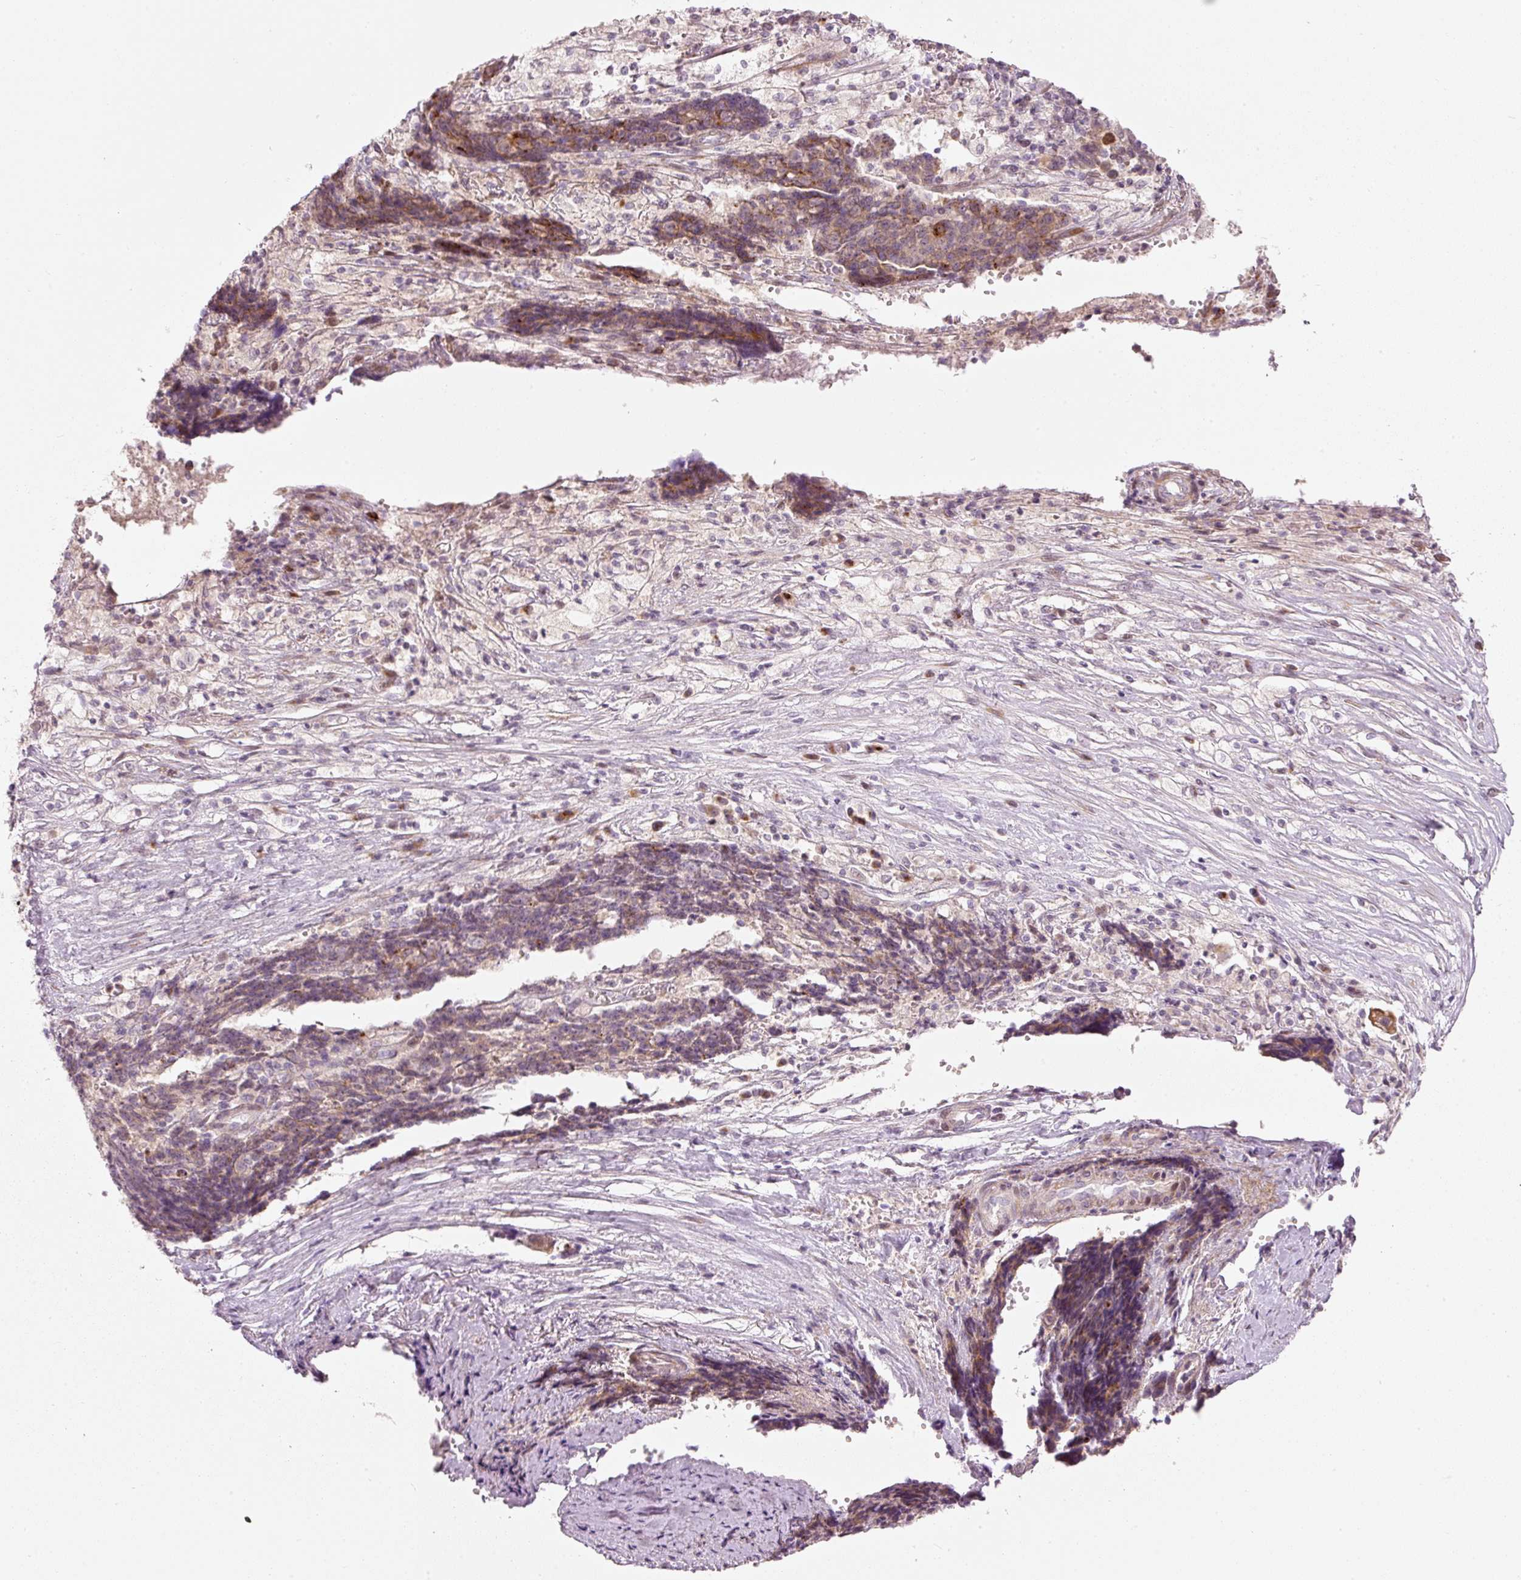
{"staining": {"intensity": "moderate", "quantity": "<25%", "location": "cytoplasmic/membranous"}, "tissue": "ovarian cancer", "cell_type": "Tumor cells", "image_type": "cancer", "snomed": [{"axis": "morphology", "description": "Carcinoma, endometroid"}, {"axis": "topography", "description": "Ovary"}], "caption": "Immunohistochemical staining of ovarian cancer shows moderate cytoplasmic/membranous protein positivity in approximately <25% of tumor cells.", "gene": "SLC20A1", "patient": {"sex": "female", "age": 42}}